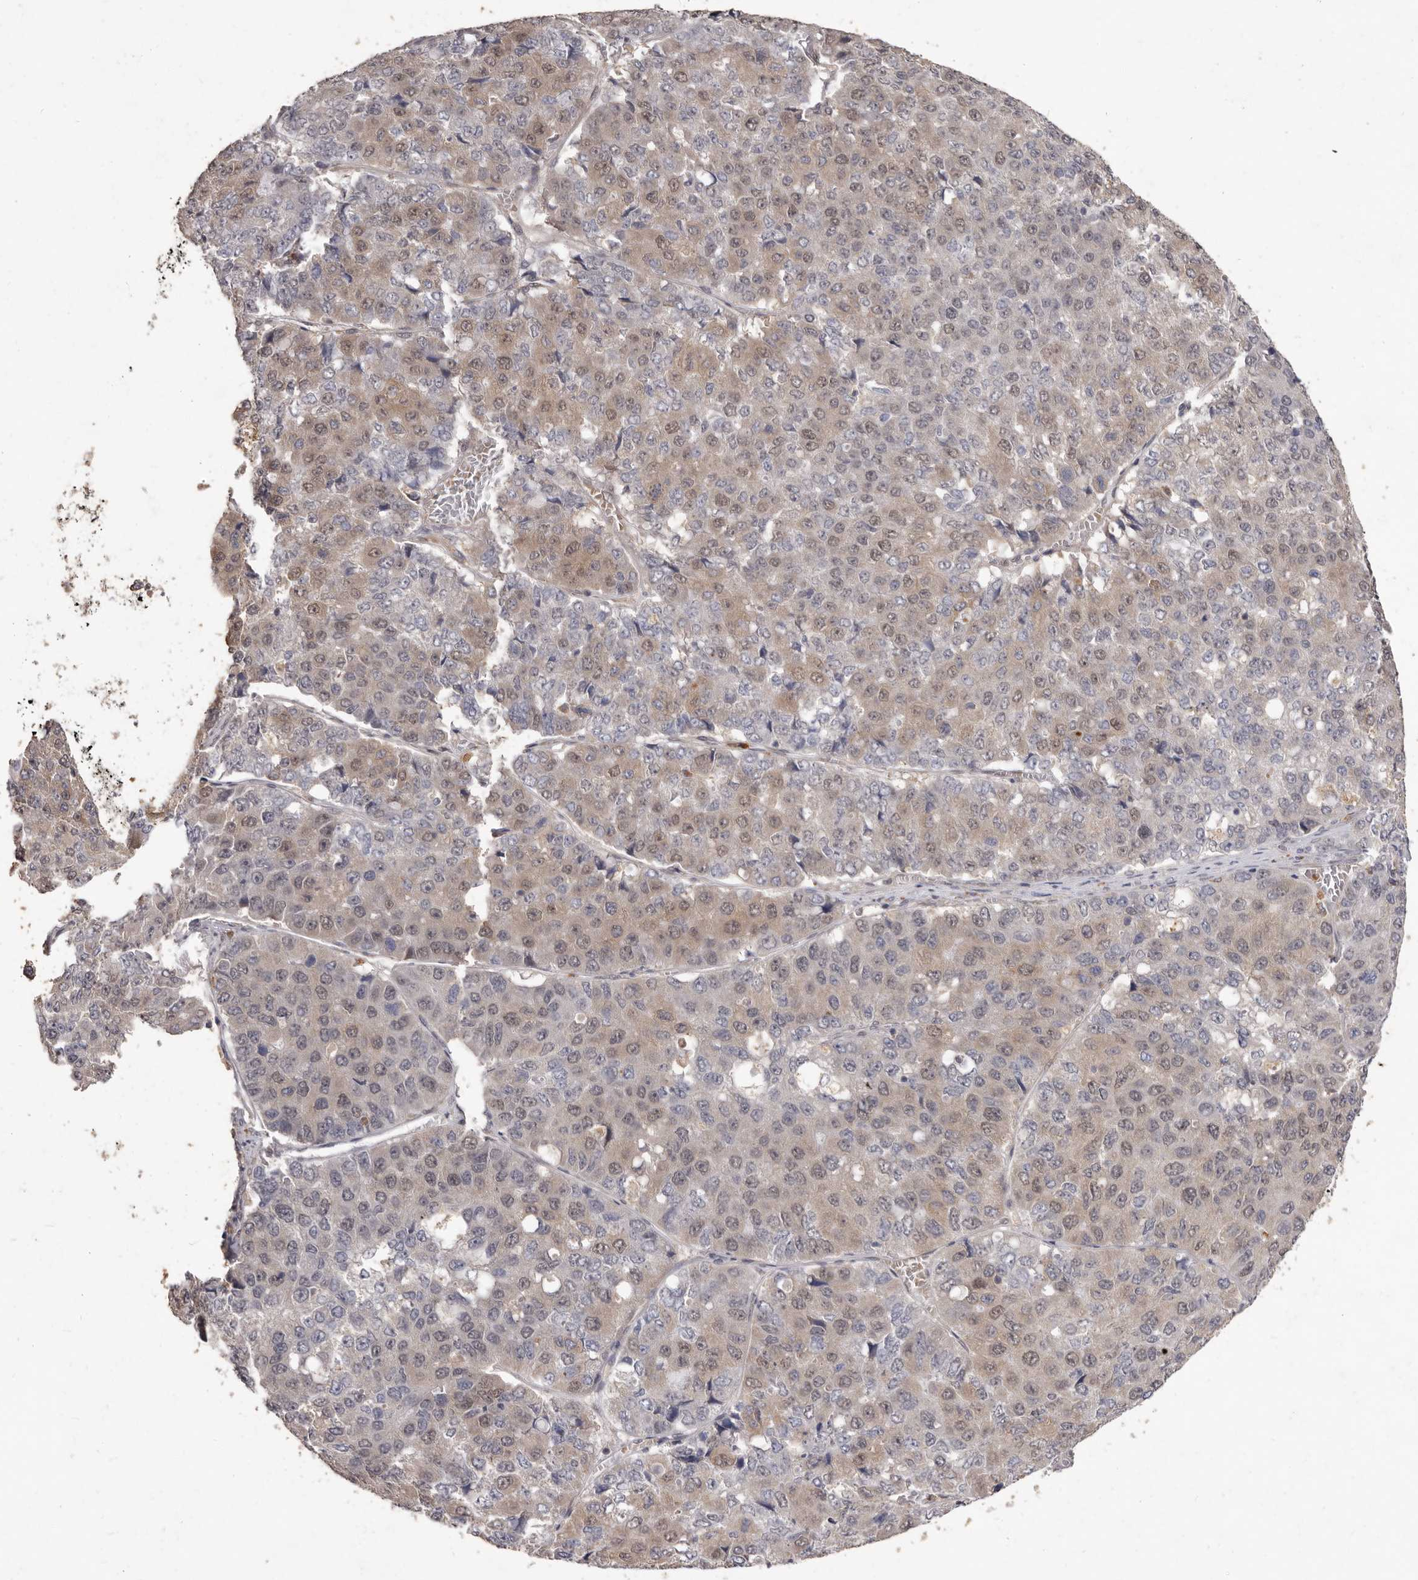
{"staining": {"intensity": "moderate", "quantity": "25%-75%", "location": "nuclear"}, "tissue": "pancreatic cancer", "cell_type": "Tumor cells", "image_type": "cancer", "snomed": [{"axis": "morphology", "description": "Adenocarcinoma, NOS"}, {"axis": "topography", "description": "Pancreas"}], "caption": "Human adenocarcinoma (pancreatic) stained for a protein (brown) reveals moderate nuclear positive staining in about 25%-75% of tumor cells.", "gene": "ACLY", "patient": {"sex": "male", "age": 50}}